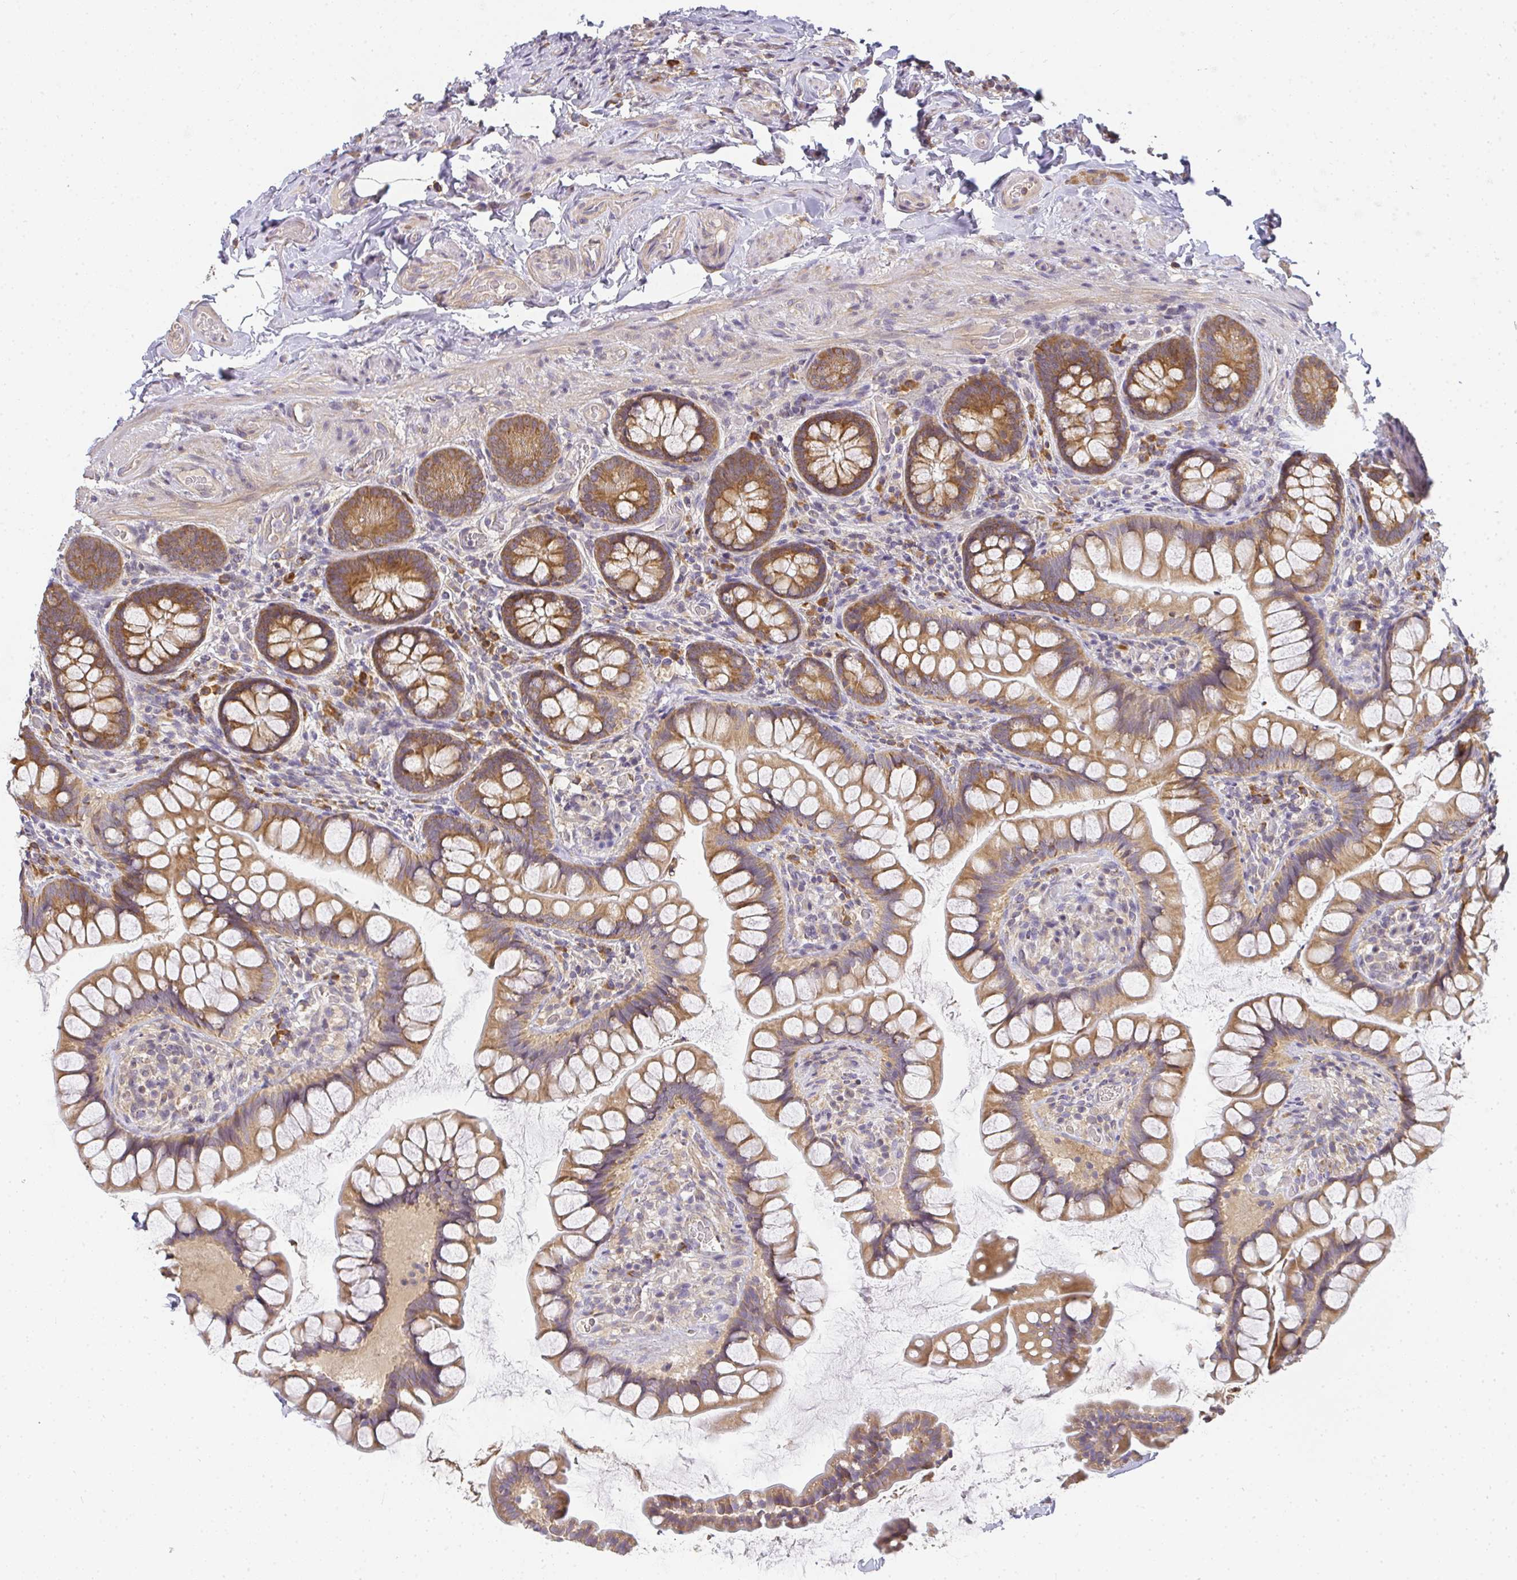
{"staining": {"intensity": "moderate", "quantity": ">75%", "location": "cytoplasmic/membranous"}, "tissue": "small intestine", "cell_type": "Glandular cells", "image_type": "normal", "snomed": [{"axis": "morphology", "description": "Normal tissue, NOS"}, {"axis": "topography", "description": "Small intestine"}], "caption": "This photomicrograph displays immunohistochemistry (IHC) staining of benign small intestine, with medium moderate cytoplasmic/membranous positivity in approximately >75% of glandular cells.", "gene": "SLC35B3", "patient": {"sex": "male", "age": 70}}